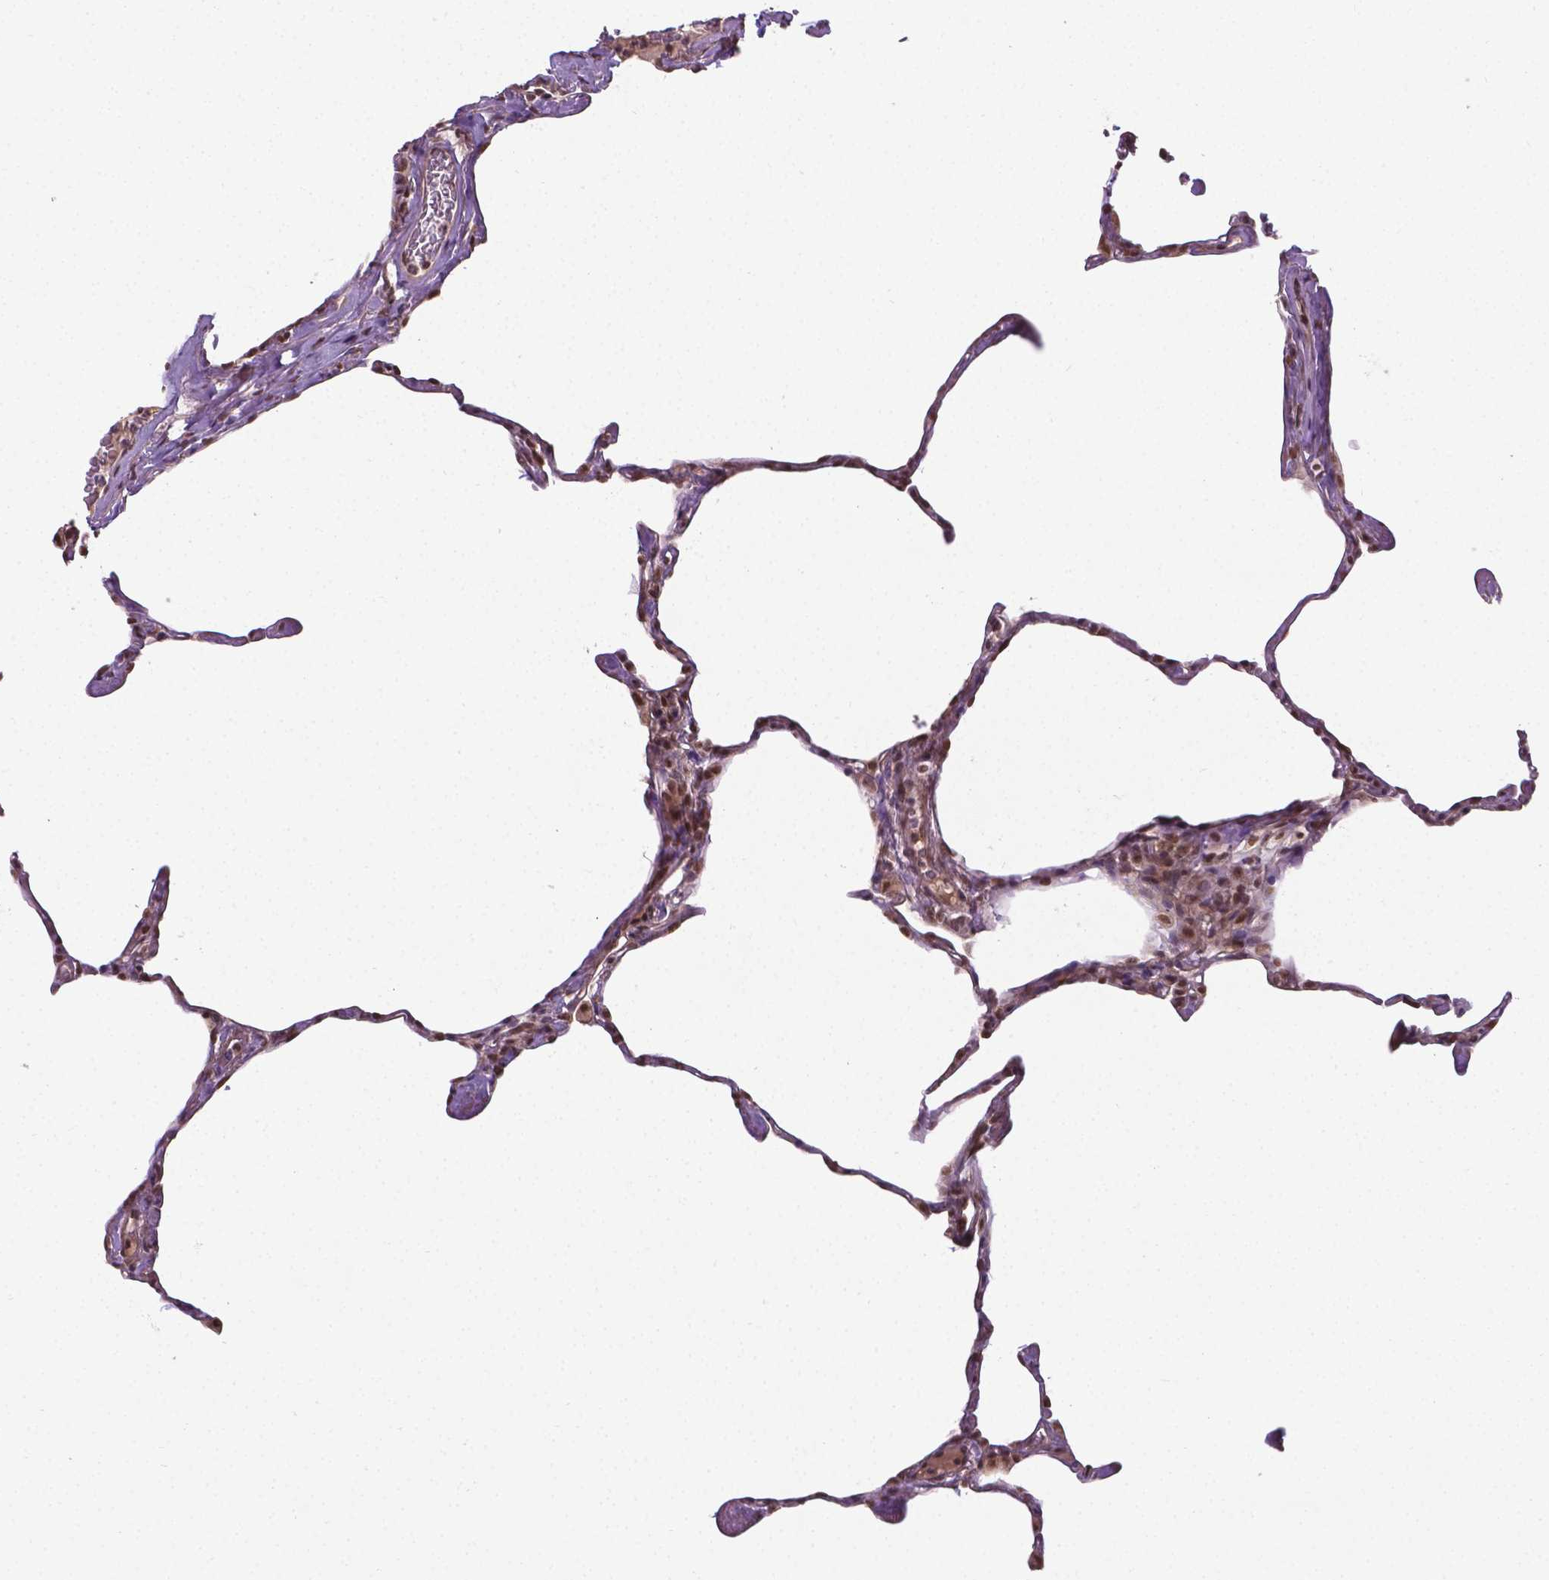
{"staining": {"intensity": "moderate", "quantity": "25%-75%", "location": "nuclear"}, "tissue": "lung", "cell_type": "Alveolar cells", "image_type": "normal", "snomed": [{"axis": "morphology", "description": "Normal tissue, NOS"}, {"axis": "topography", "description": "Lung"}], "caption": "Immunohistochemical staining of unremarkable human lung exhibits moderate nuclear protein staining in about 25%-75% of alveolar cells.", "gene": "ANKRD54", "patient": {"sex": "male", "age": 65}}